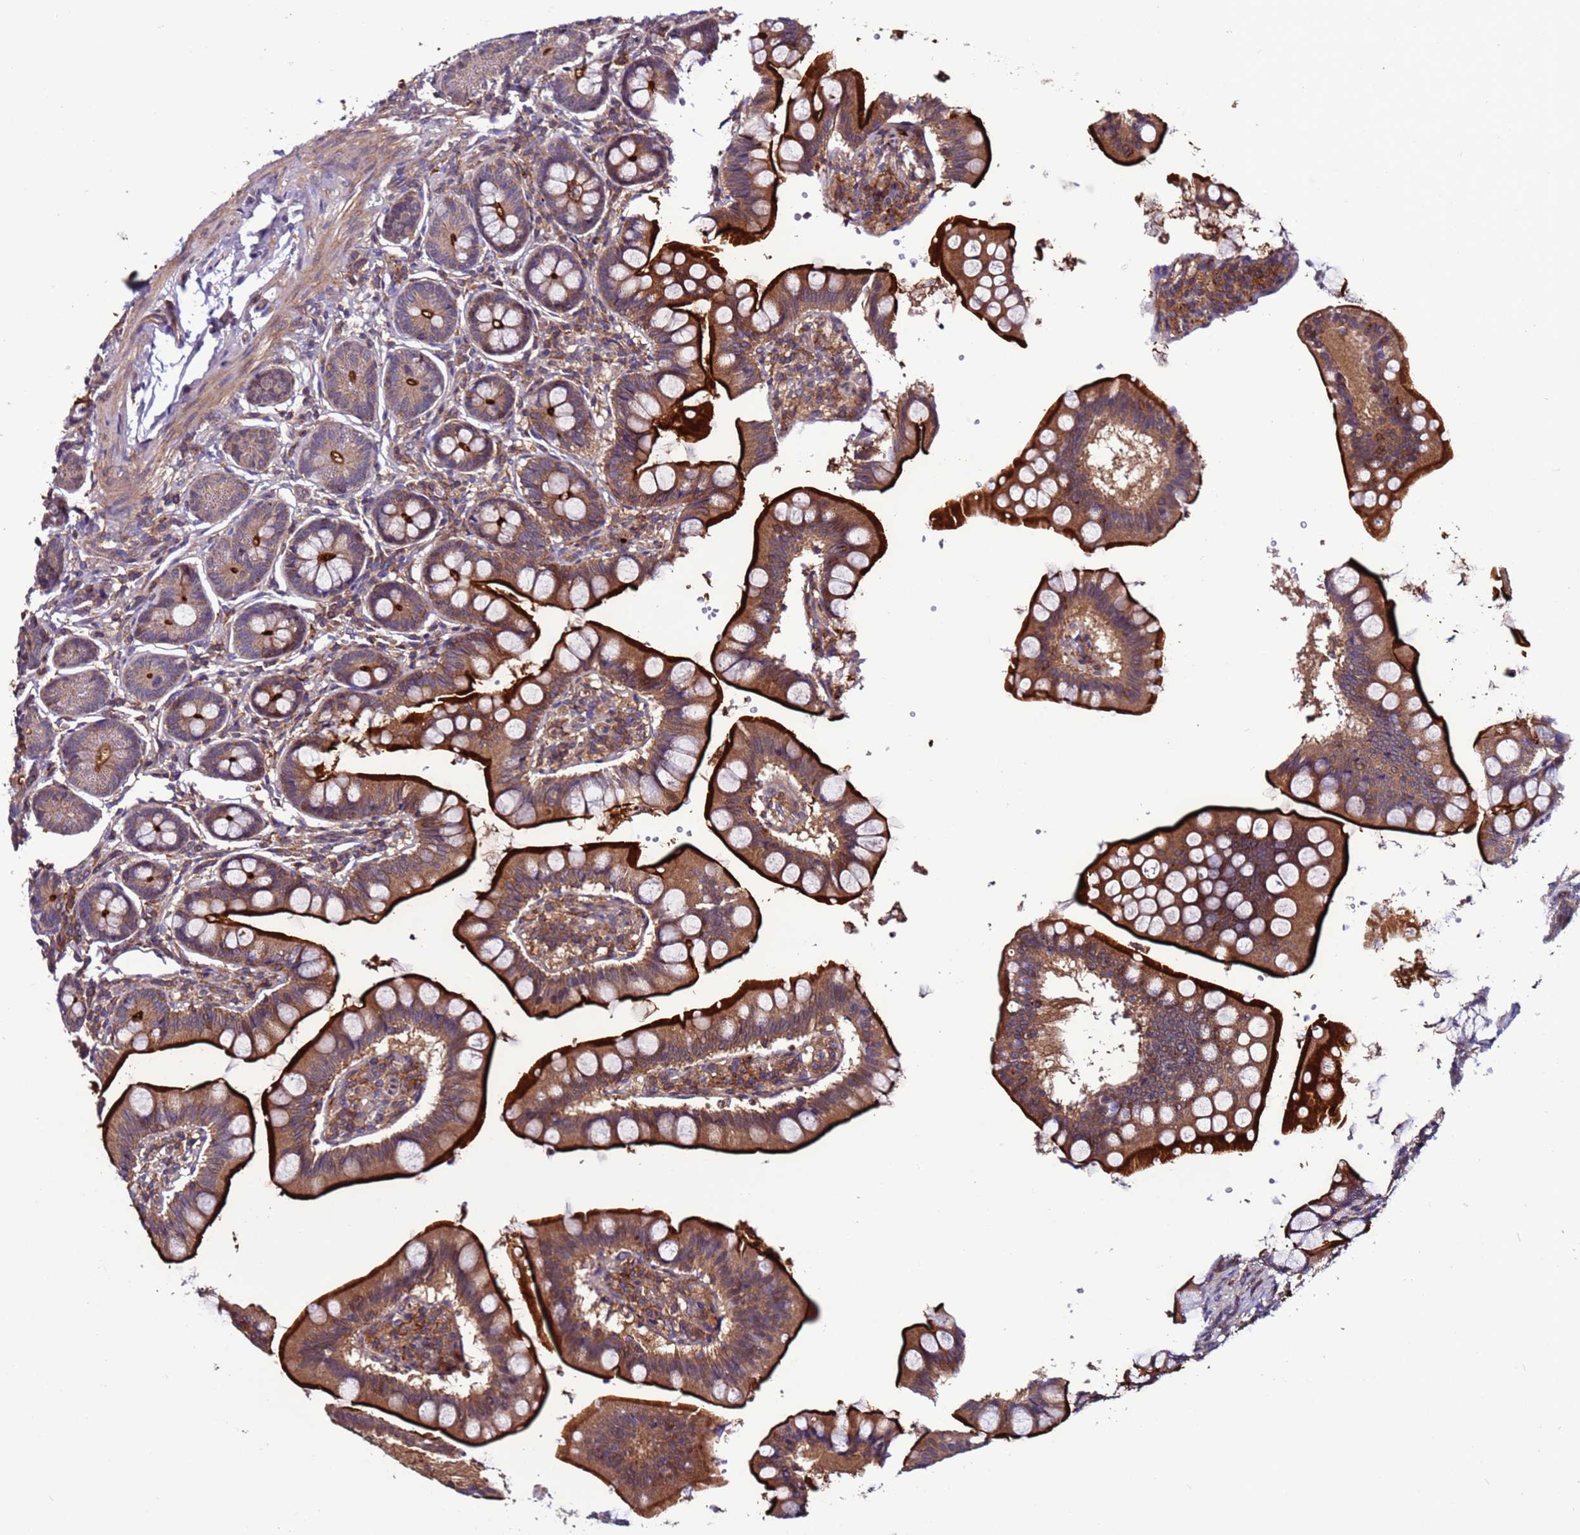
{"staining": {"intensity": "strong", "quantity": ">75%", "location": "cytoplasmic/membranous"}, "tissue": "small intestine", "cell_type": "Glandular cells", "image_type": "normal", "snomed": [{"axis": "morphology", "description": "Normal tissue, NOS"}, {"axis": "topography", "description": "Small intestine"}], "caption": "DAB (3,3'-diaminobenzidine) immunohistochemical staining of normal small intestine demonstrates strong cytoplasmic/membranous protein positivity in approximately >75% of glandular cells.", "gene": "GAREM1", "patient": {"sex": "male", "age": 7}}